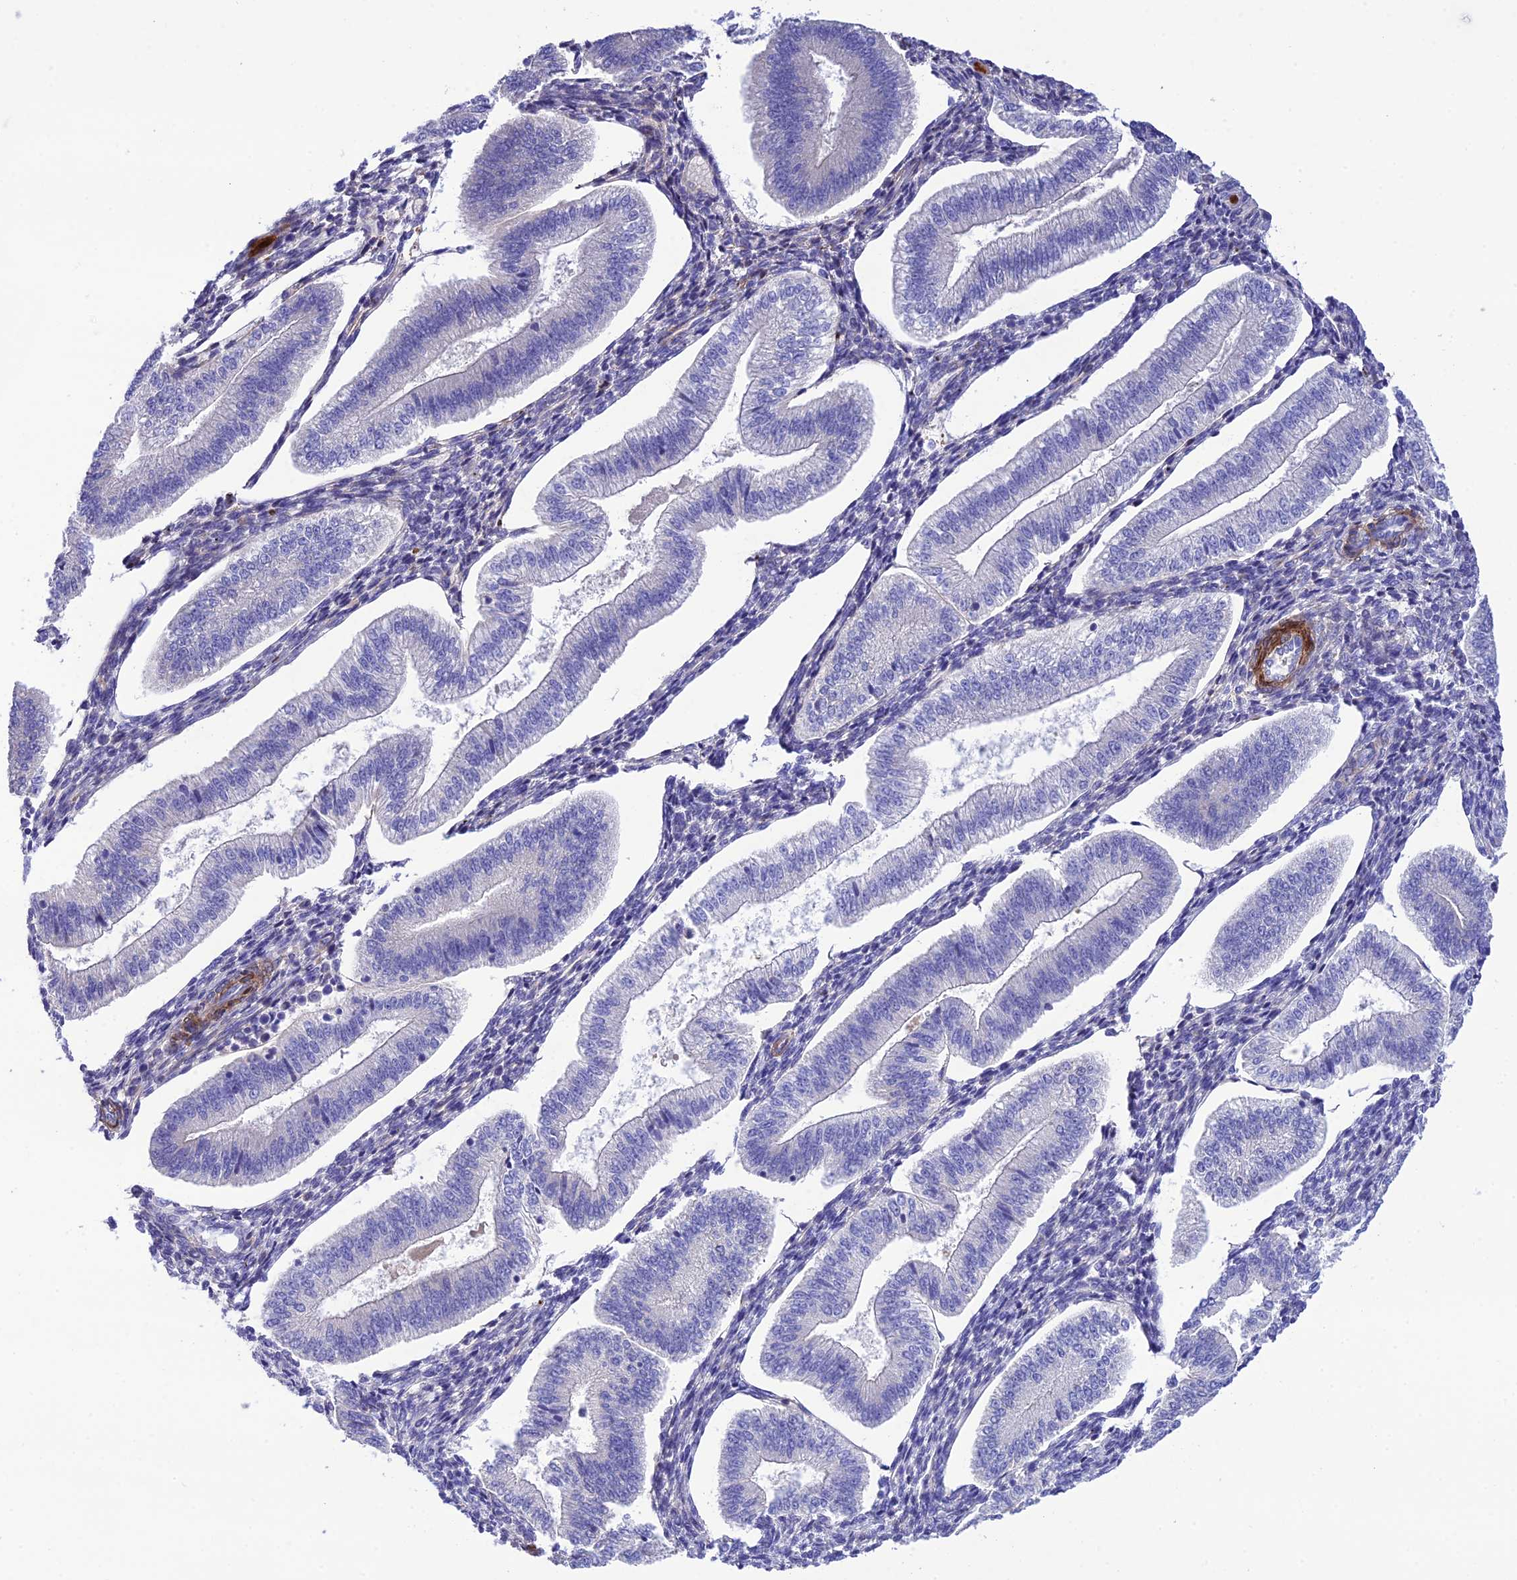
{"staining": {"intensity": "negative", "quantity": "none", "location": "none"}, "tissue": "endometrium", "cell_type": "Cells in endometrial stroma", "image_type": "normal", "snomed": [{"axis": "morphology", "description": "Normal tissue, NOS"}, {"axis": "topography", "description": "Endometrium"}], "caption": "This is a histopathology image of immunohistochemistry staining of unremarkable endometrium, which shows no positivity in cells in endometrial stroma.", "gene": "FRA10AC1", "patient": {"sex": "female", "age": 34}}